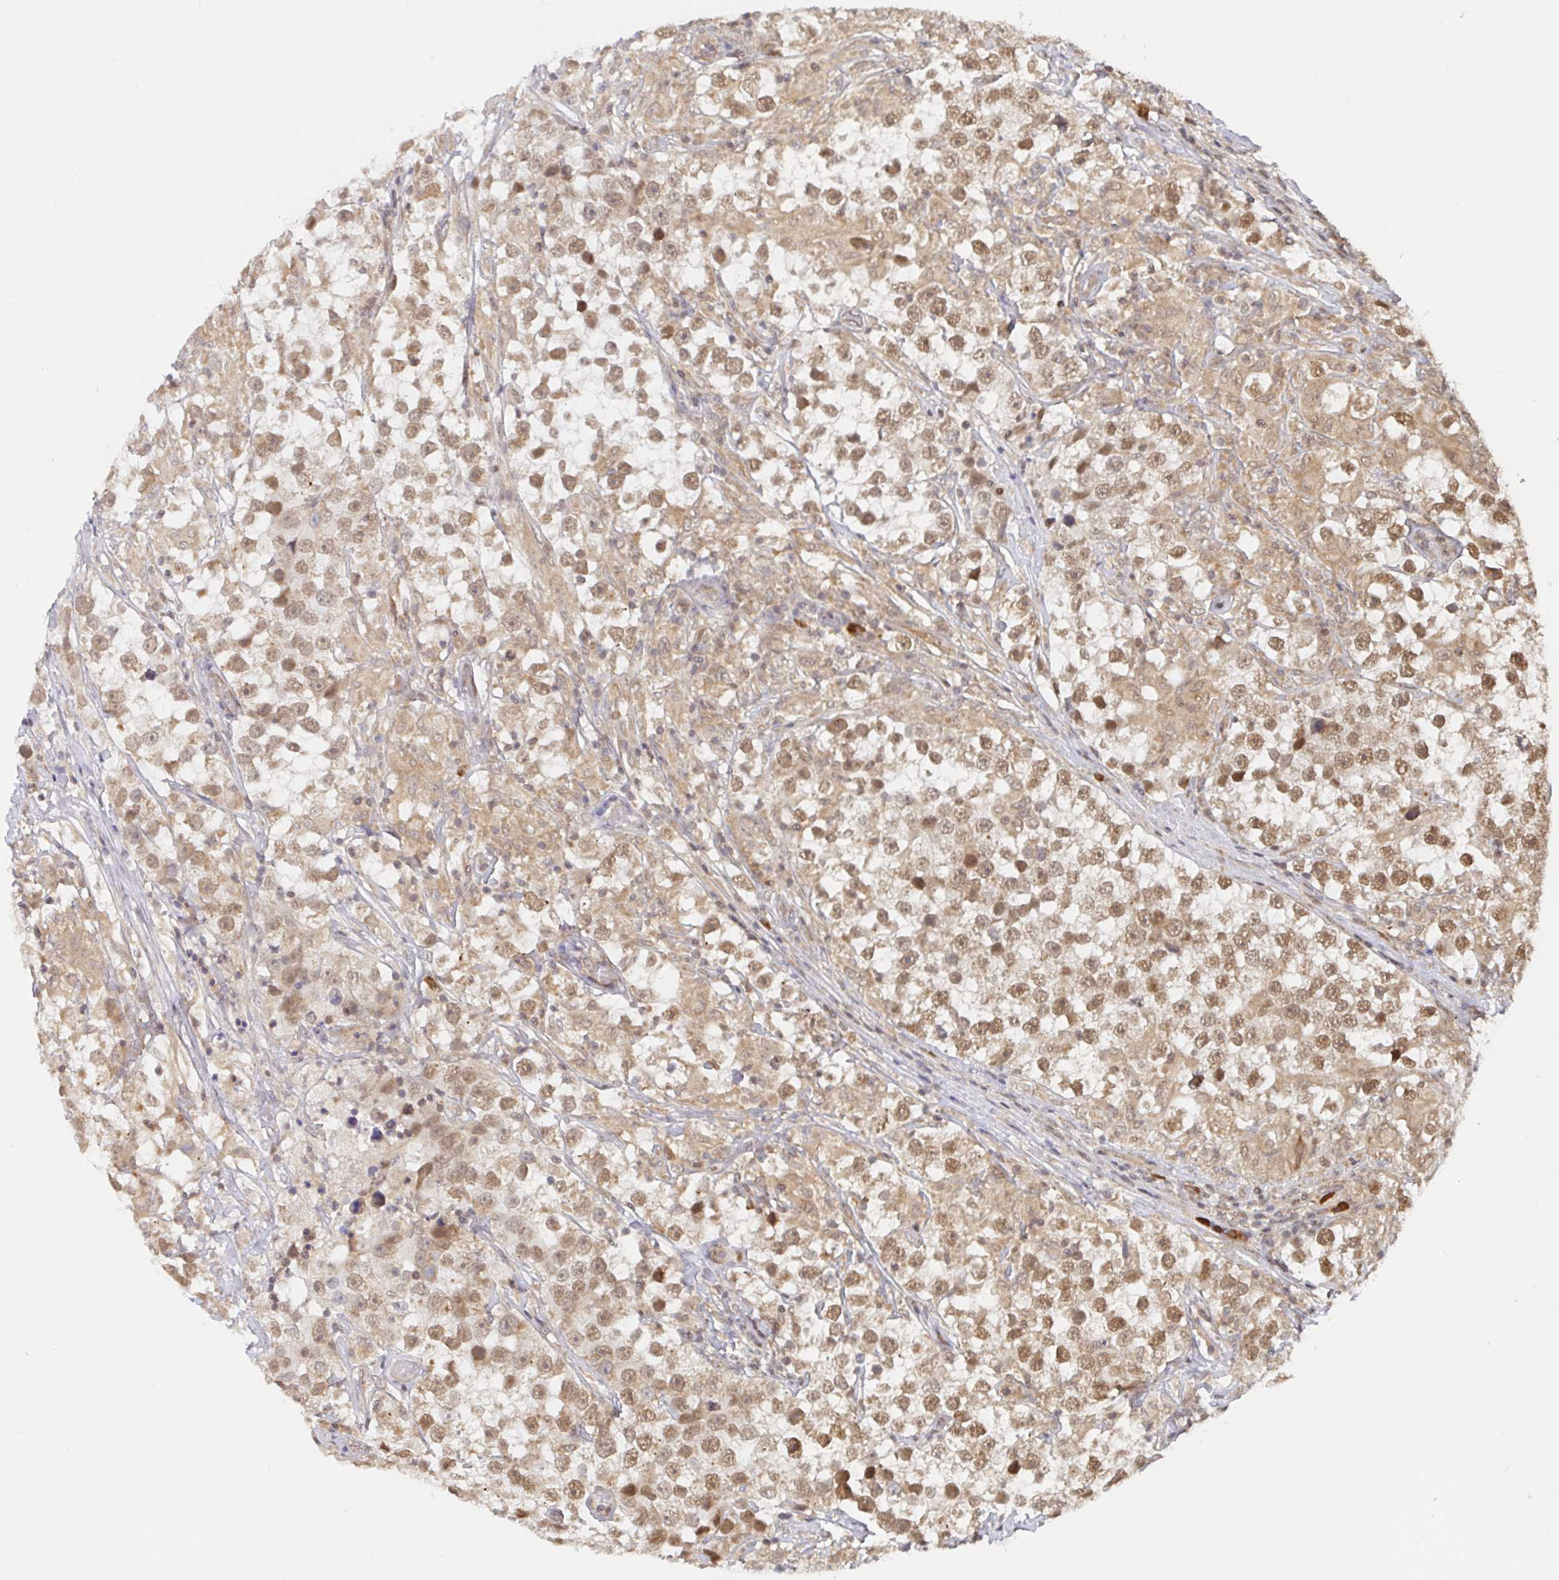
{"staining": {"intensity": "moderate", "quantity": ">75%", "location": "cytoplasmic/membranous,nuclear"}, "tissue": "testis cancer", "cell_type": "Tumor cells", "image_type": "cancer", "snomed": [{"axis": "morphology", "description": "Seminoma, NOS"}, {"axis": "topography", "description": "Testis"}], "caption": "Moderate cytoplasmic/membranous and nuclear expression for a protein is seen in approximately >75% of tumor cells of testis cancer using immunohistochemistry (IHC).", "gene": "ALG1", "patient": {"sex": "male", "age": 46}}